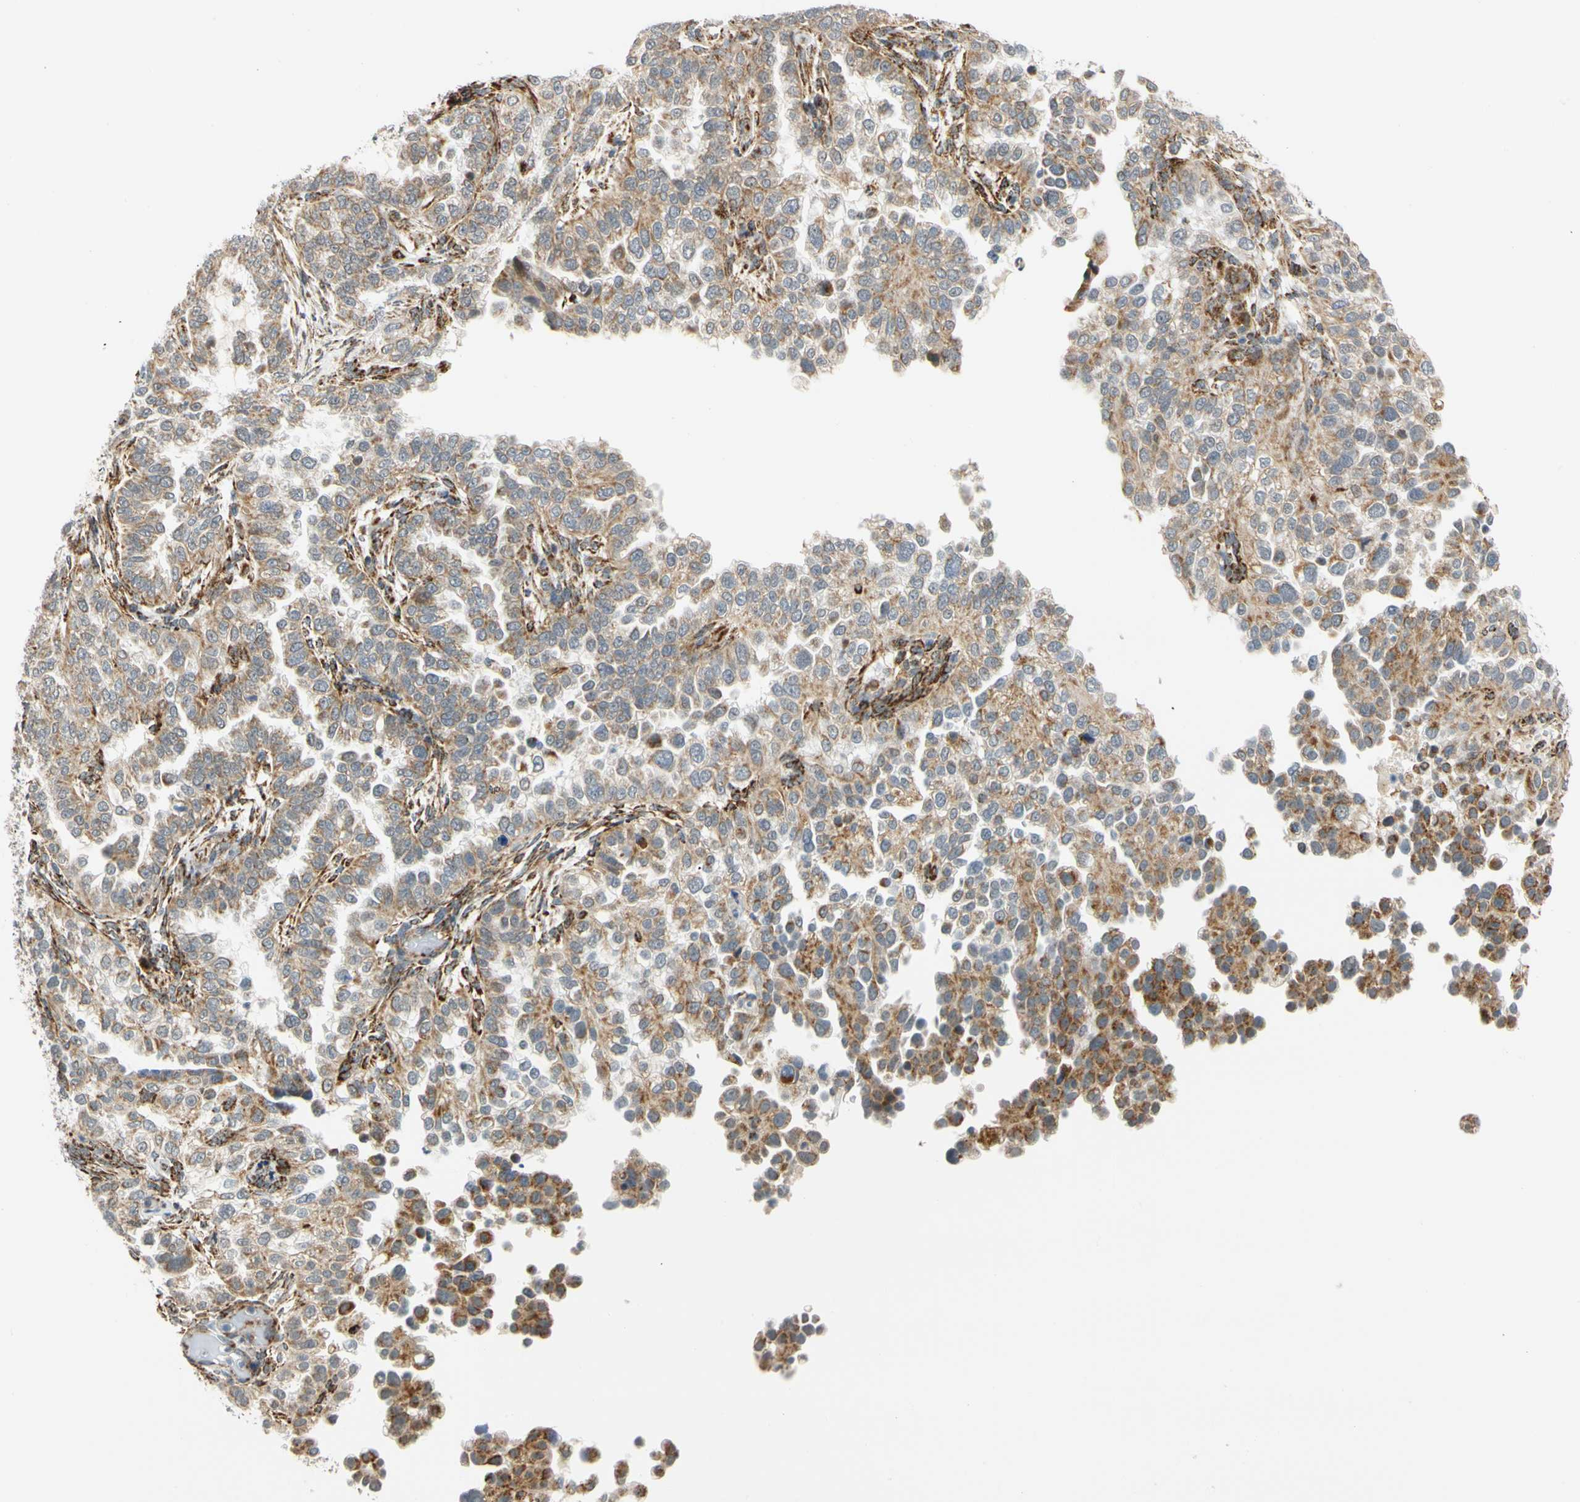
{"staining": {"intensity": "moderate", "quantity": "25%-75%", "location": "cytoplasmic/membranous"}, "tissue": "endometrial cancer", "cell_type": "Tumor cells", "image_type": "cancer", "snomed": [{"axis": "morphology", "description": "Adenocarcinoma, NOS"}, {"axis": "topography", "description": "Endometrium"}], "caption": "Immunohistochemistry of endometrial cancer shows medium levels of moderate cytoplasmic/membranous staining in about 25%-75% of tumor cells.", "gene": "SFXN3", "patient": {"sex": "female", "age": 85}}